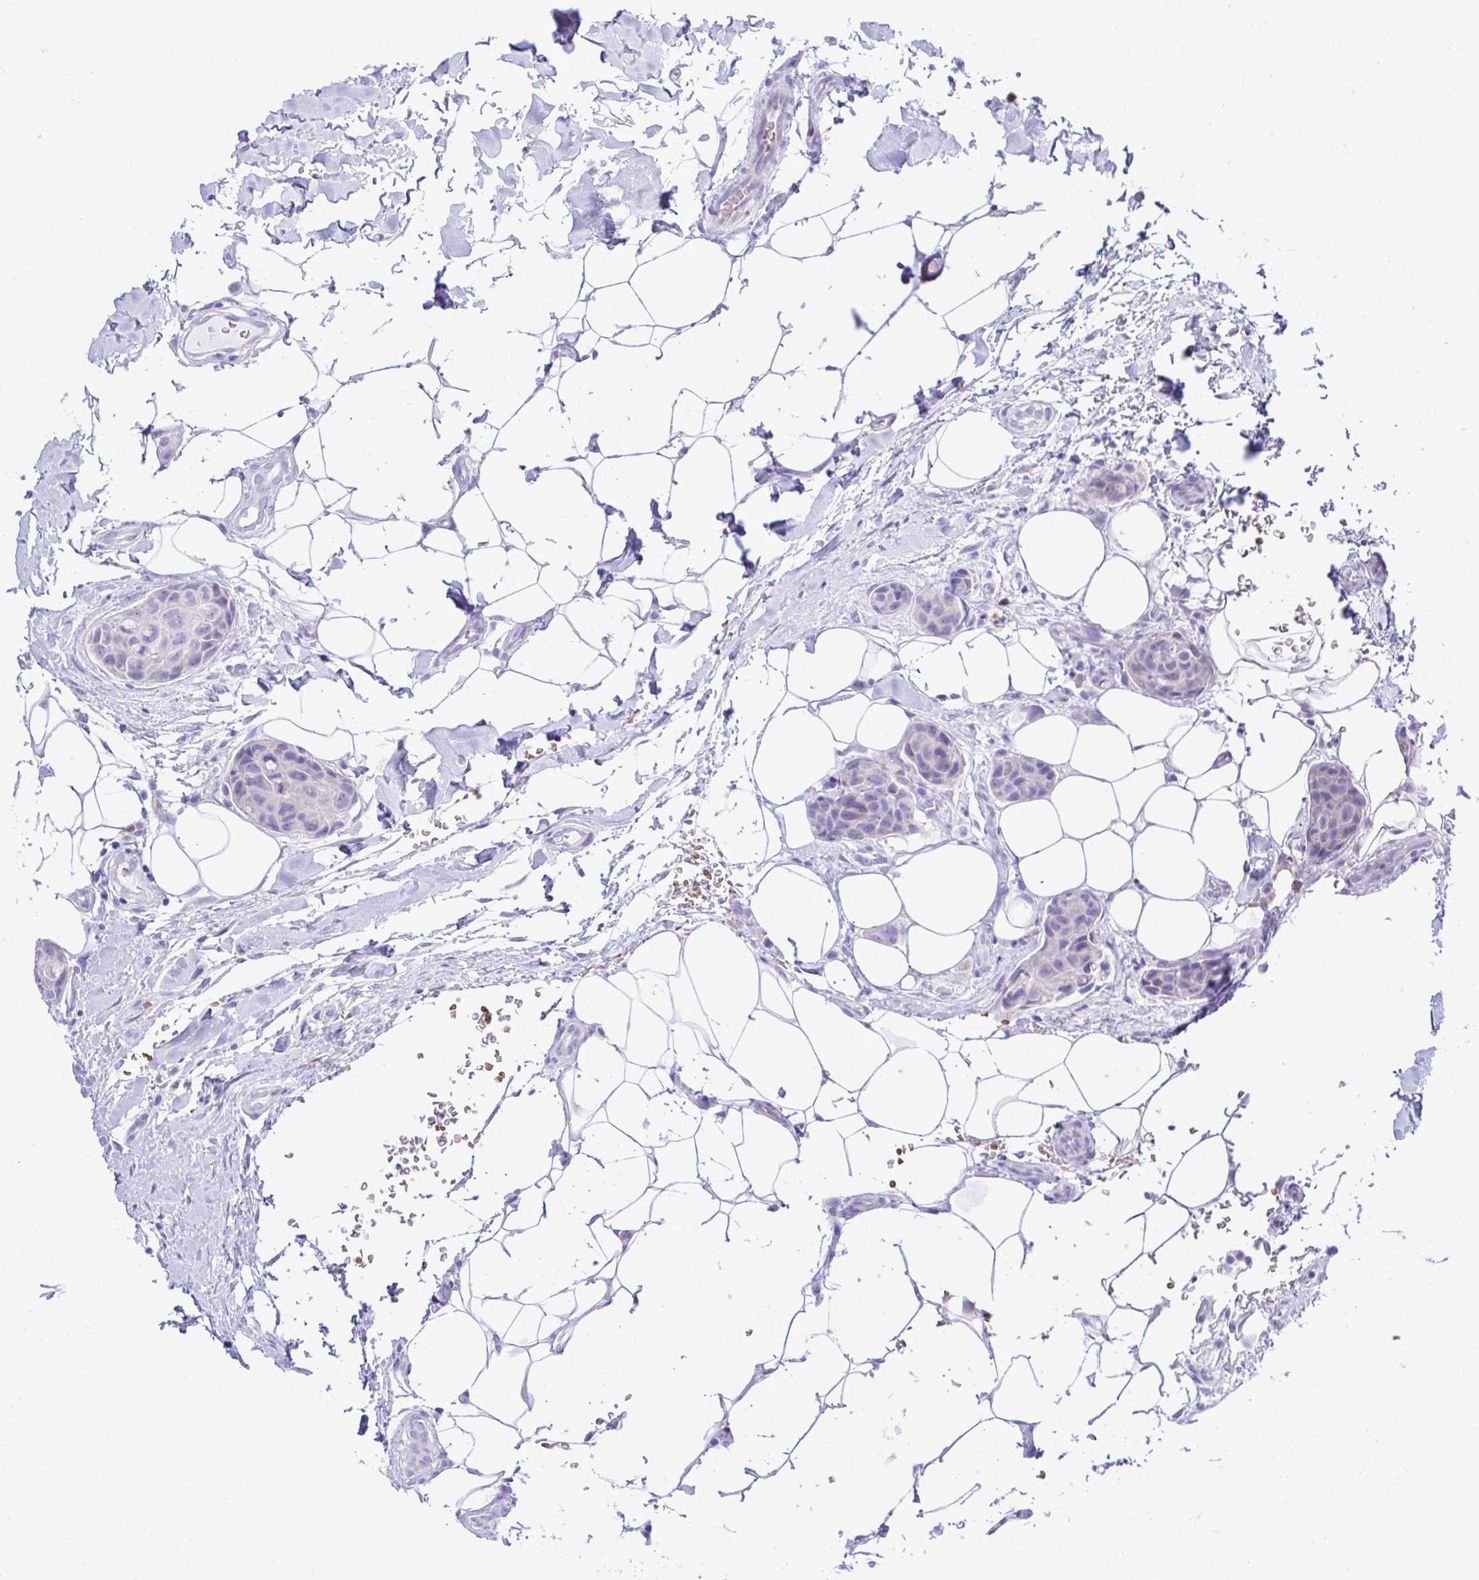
{"staining": {"intensity": "negative", "quantity": "none", "location": "none"}, "tissue": "breast cancer", "cell_type": "Tumor cells", "image_type": "cancer", "snomed": [{"axis": "morphology", "description": "Duct carcinoma"}, {"axis": "topography", "description": "Breast"}, {"axis": "topography", "description": "Lymph node"}], "caption": "The immunohistochemistry photomicrograph has no significant staining in tumor cells of breast cancer (infiltrating ductal carcinoma) tissue. (DAB (3,3'-diaminobenzidine) immunohistochemistry (IHC) with hematoxylin counter stain).", "gene": "SEL1L2", "patient": {"sex": "female", "age": 80}}